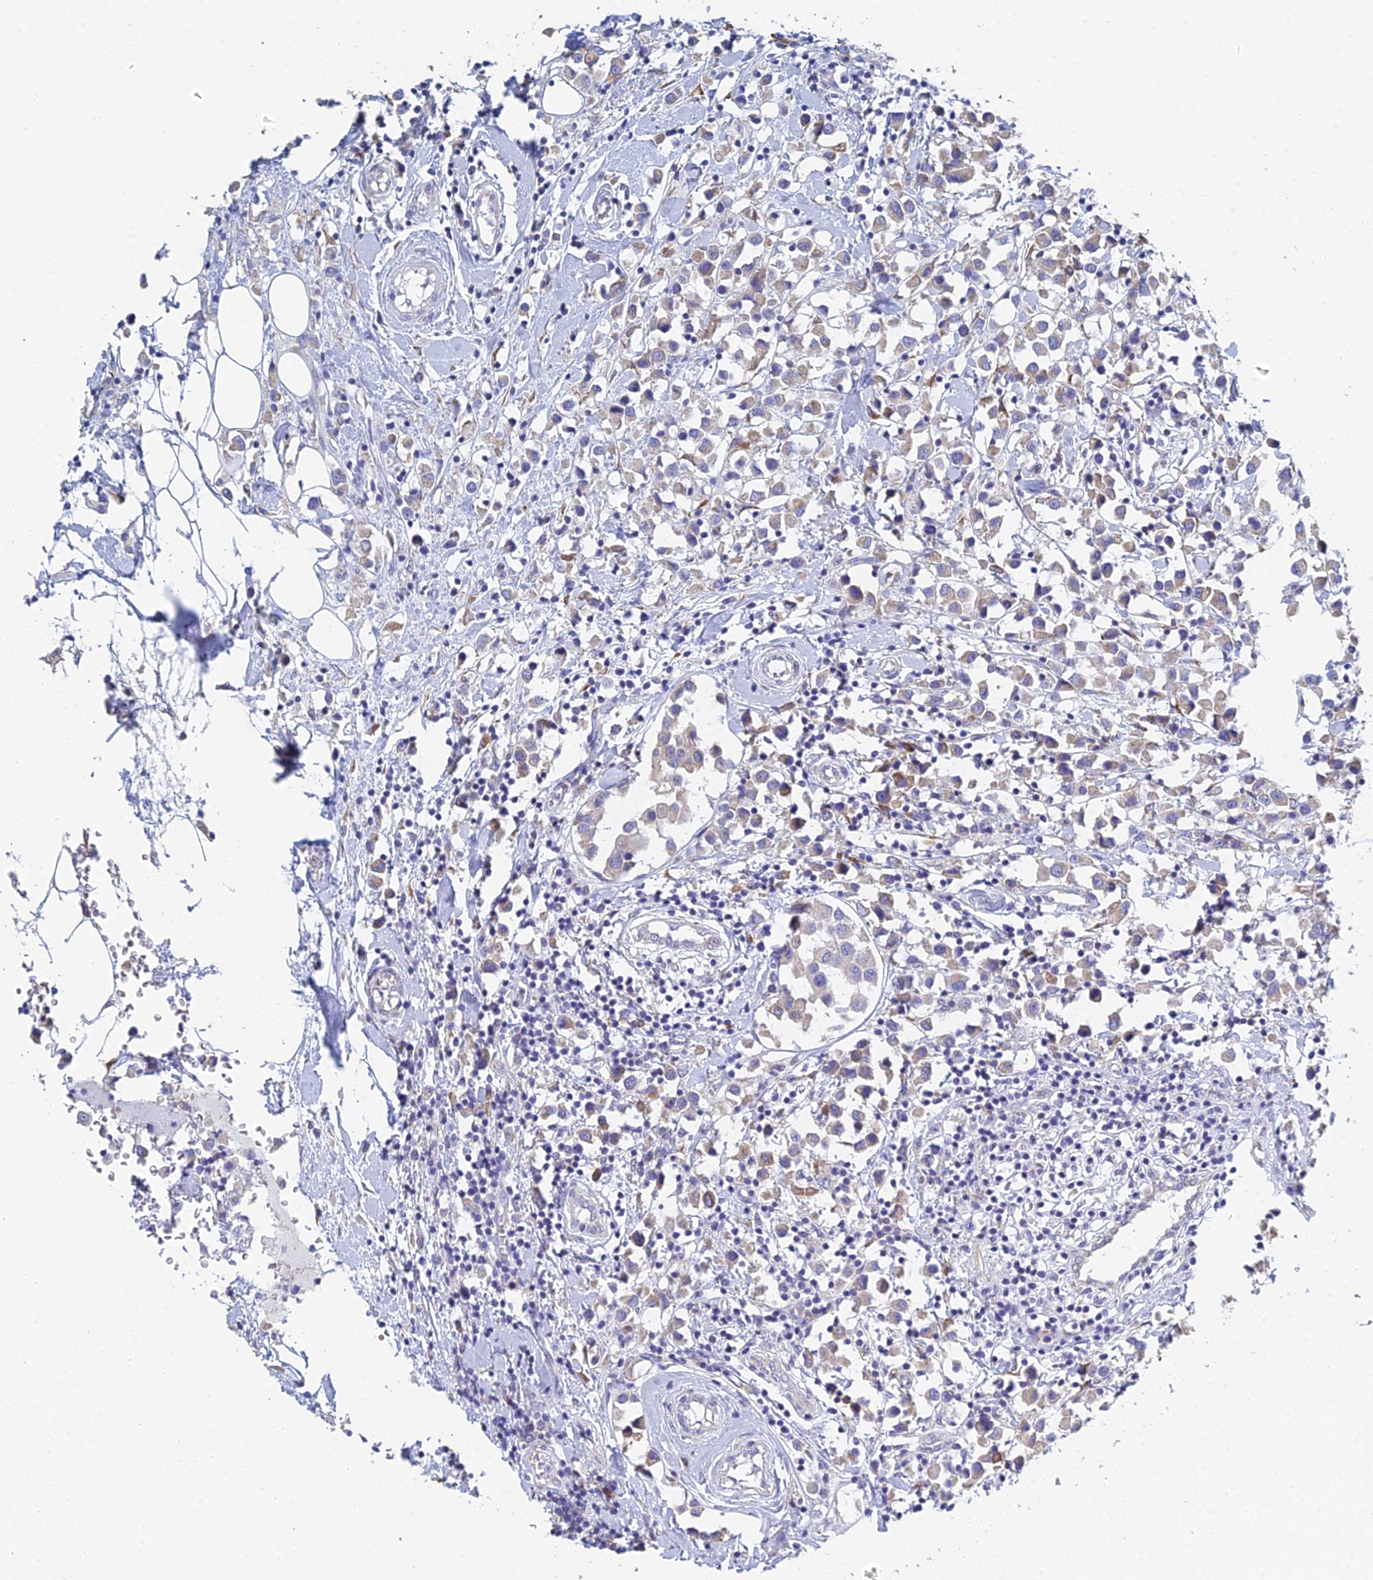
{"staining": {"intensity": "weak", "quantity": "25%-75%", "location": "cytoplasmic/membranous"}, "tissue": "breast cancer", "cell_type": "Tumor cells", "image_type": "cancer", "snomed": [{"axis": "morphology", "description": "Duct carcinoma"}, {"axis": "topography", "description": "Breast"}], "caption": "A brown stain highlights weak cytoplasmic/membranous staining of a protein in human breast infiltrating ductal carcinoma tumor cells.", "gene": "CRACR2B", "patient": {"sex": "female", "age": 61}}